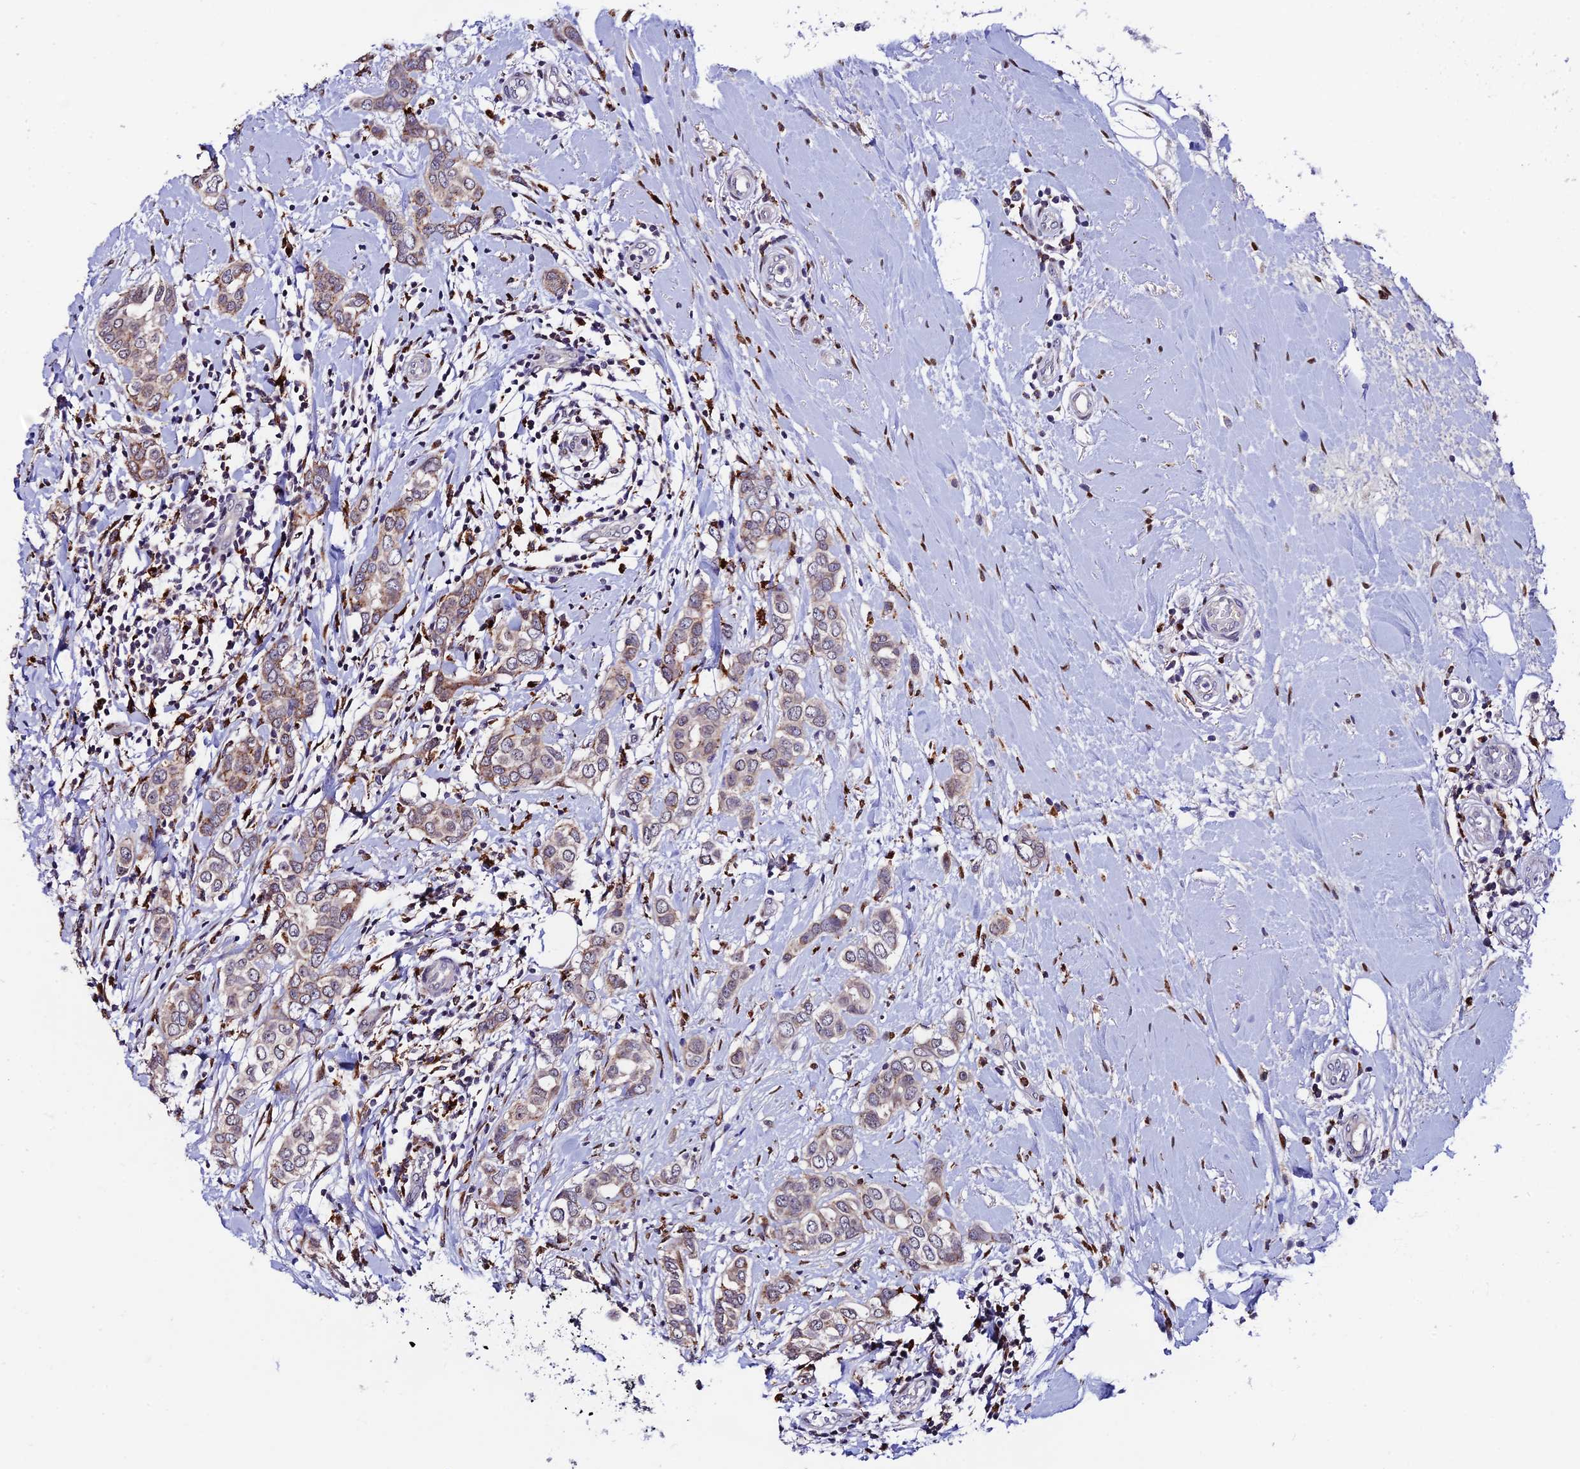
{"staining": {"intensity": "weak", "quantity": "25%-75%", "location": "cytoplasmic/membranous"}, "tissue": "breast cancer", "cell_type": "Tumor cells", "image_type": "cancer", "snomed": [{"axis": "morphology", "description": "Lobular carcinoma"}, {"axis": "topography", "description": "Breast"}], "caption": "Protein analysis of lobular carcinoma (breast) tissue shows weak cytoplasmic/membranous expression in approximately 25%-75% of tumor cells. Nuclei are stained in blue.", "gene": "HIC1", "patient": {"sex": "female", "age": 51}}